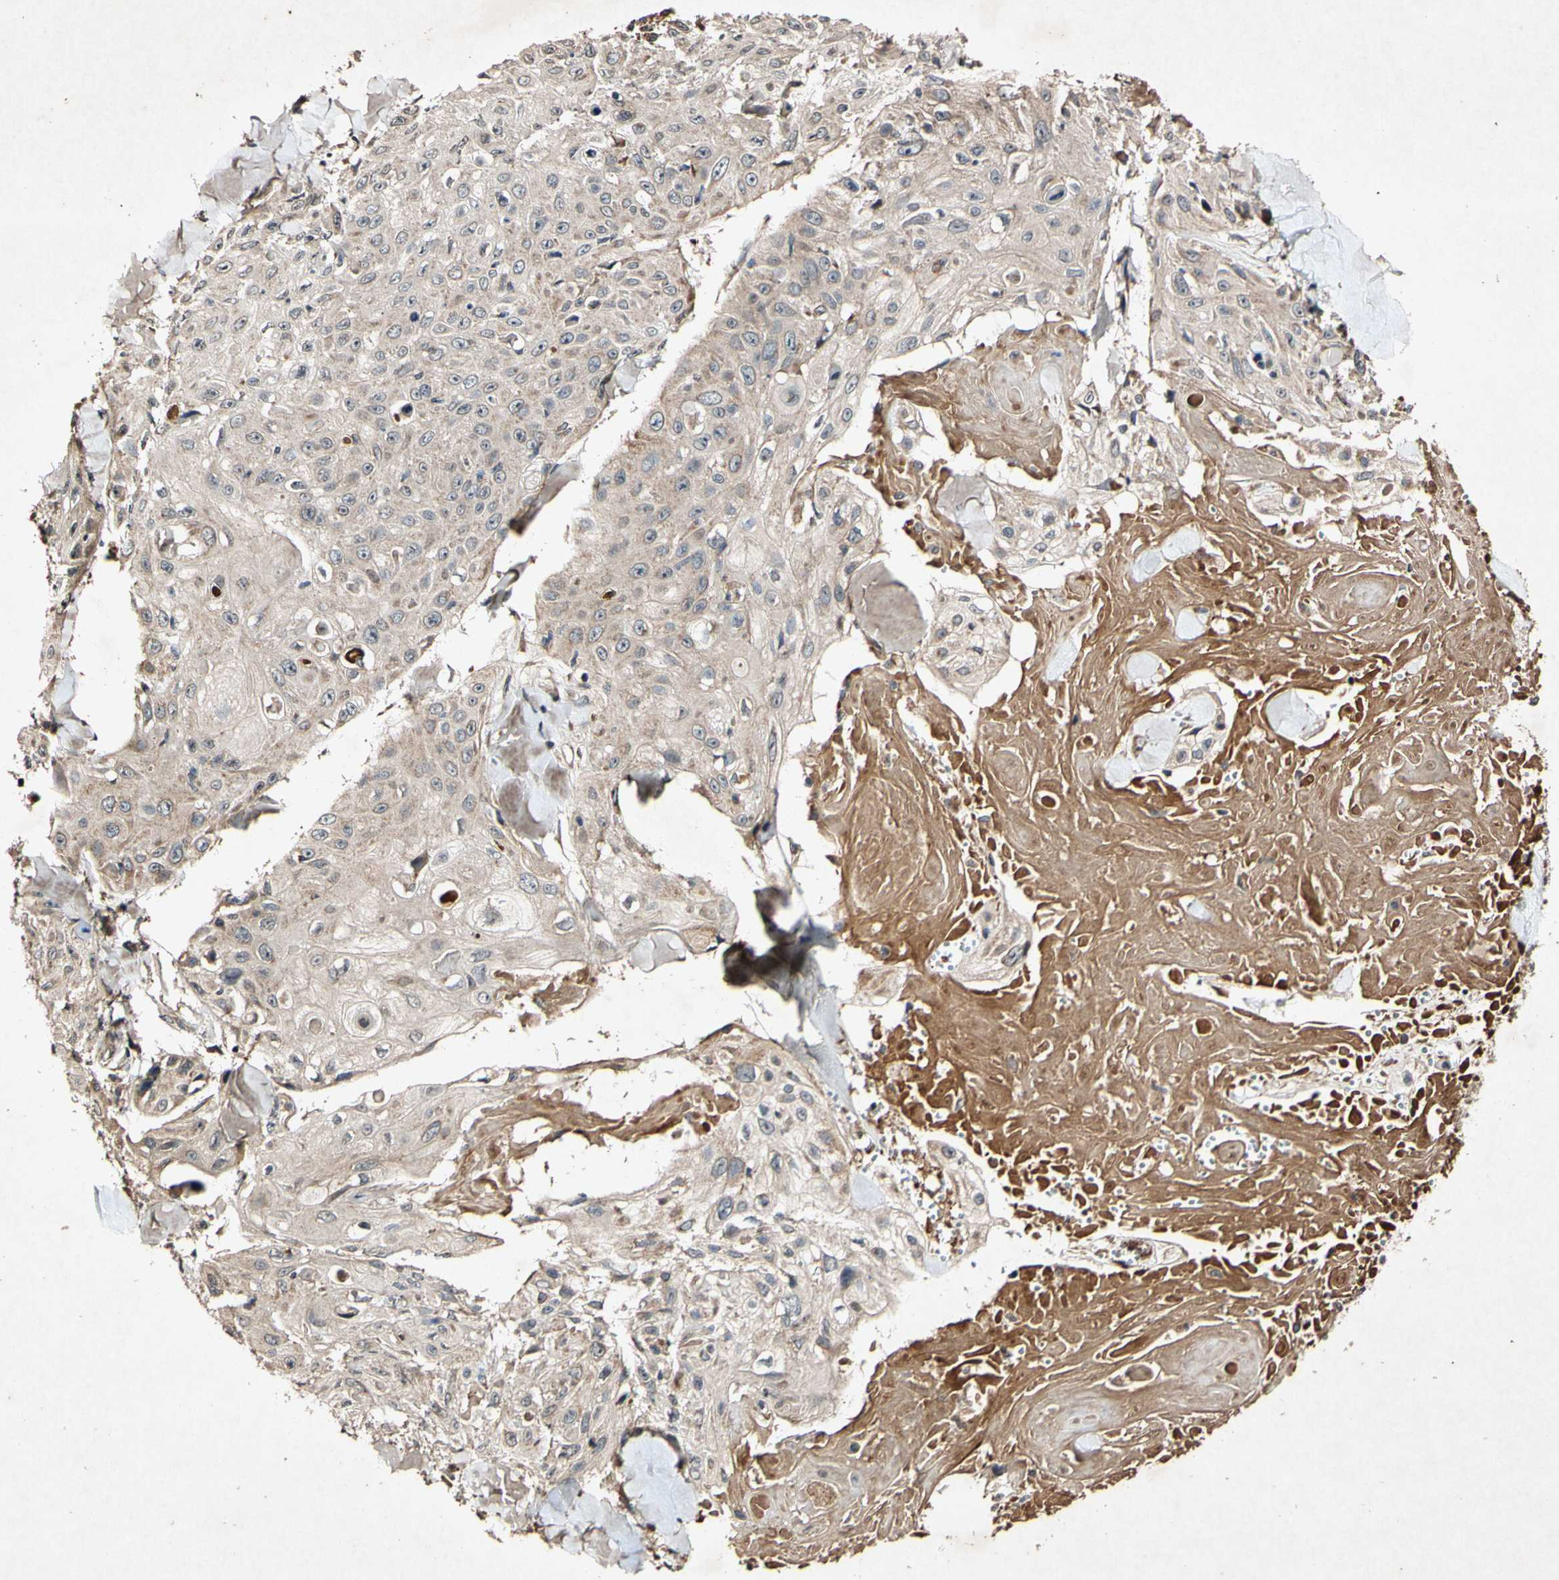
{"staining": {"intensity": "weak", "quantity": ">75%", "location": "cytoplasmic/membranous"}, "tissue": "skin cancer", "cell_type": "Tumor cells", "image_type": "cancer", "snomed": [{"axis": "morphology", "description": "Squamous cell carcinoma, NOS"}, {"axis": "topography", "description": "Skin"}], "caption": "Tumor cells reveal low levels of weak cytoplasmic/membranous staining in approximately >75% of cells in human skin cancer.", "gene": "PLAT", "patient": {"sex": "male", "age": 86}}